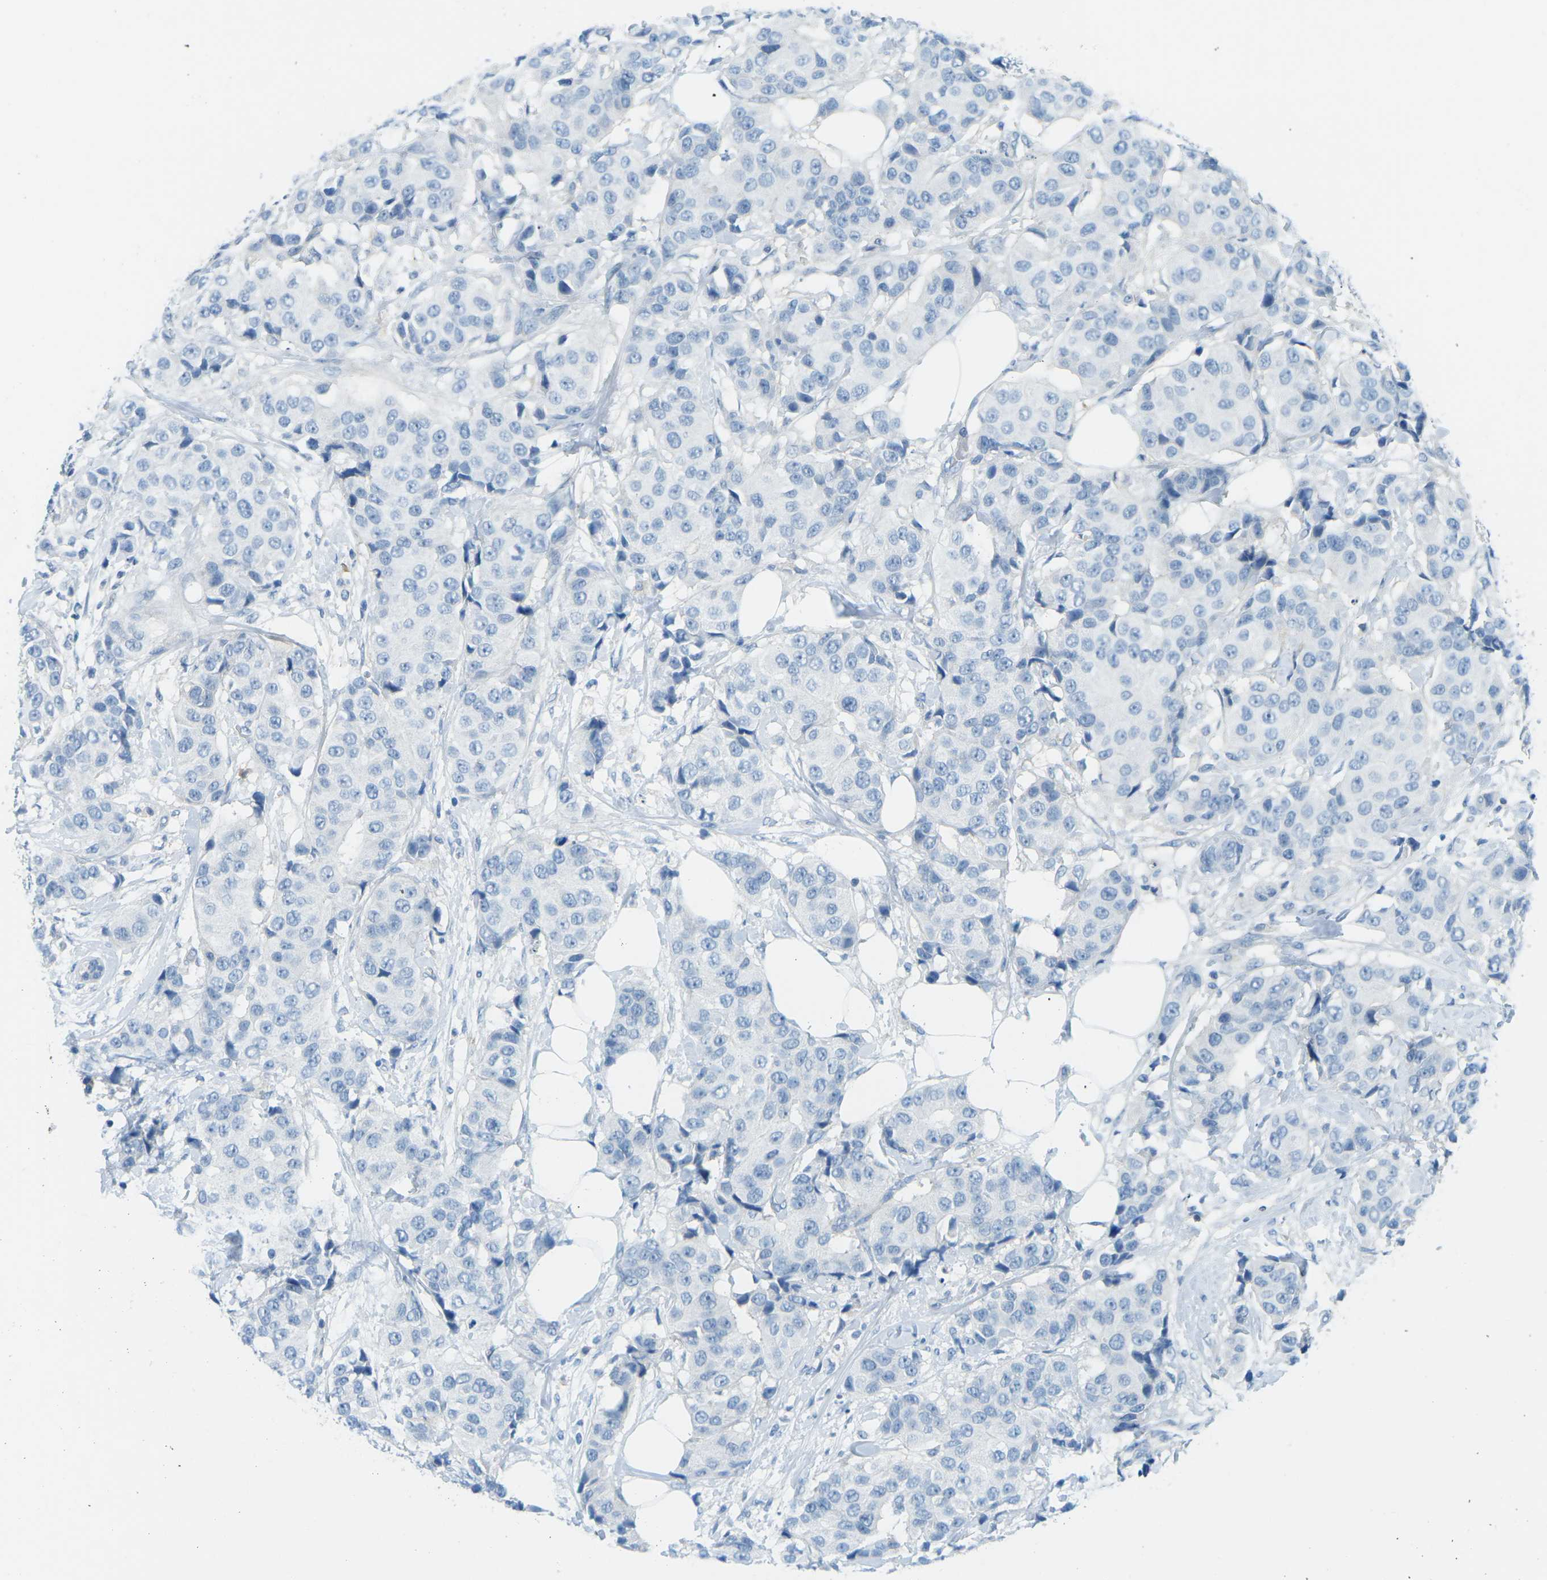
{"staining": {"intensity": "negative", "quantity": "none", "location": "none"}, "tissue": "breast cancer", "cell_type": "Tumor cells", "image_type": "cancer", "snomed": [{"axis": "morphology", "description": "Normal tissue, NOS"}, {"axis": "morphology", "description": "Duct carcinoma"}, {"axis": "topography", "description": "Breast"}], "caption": "Immunohistochemical staining of breast intraductal carcinoma exhibits no significant positivity in tumor cells.", "gene": "CD47", "patient": {"sex": "female", "age": 39}}